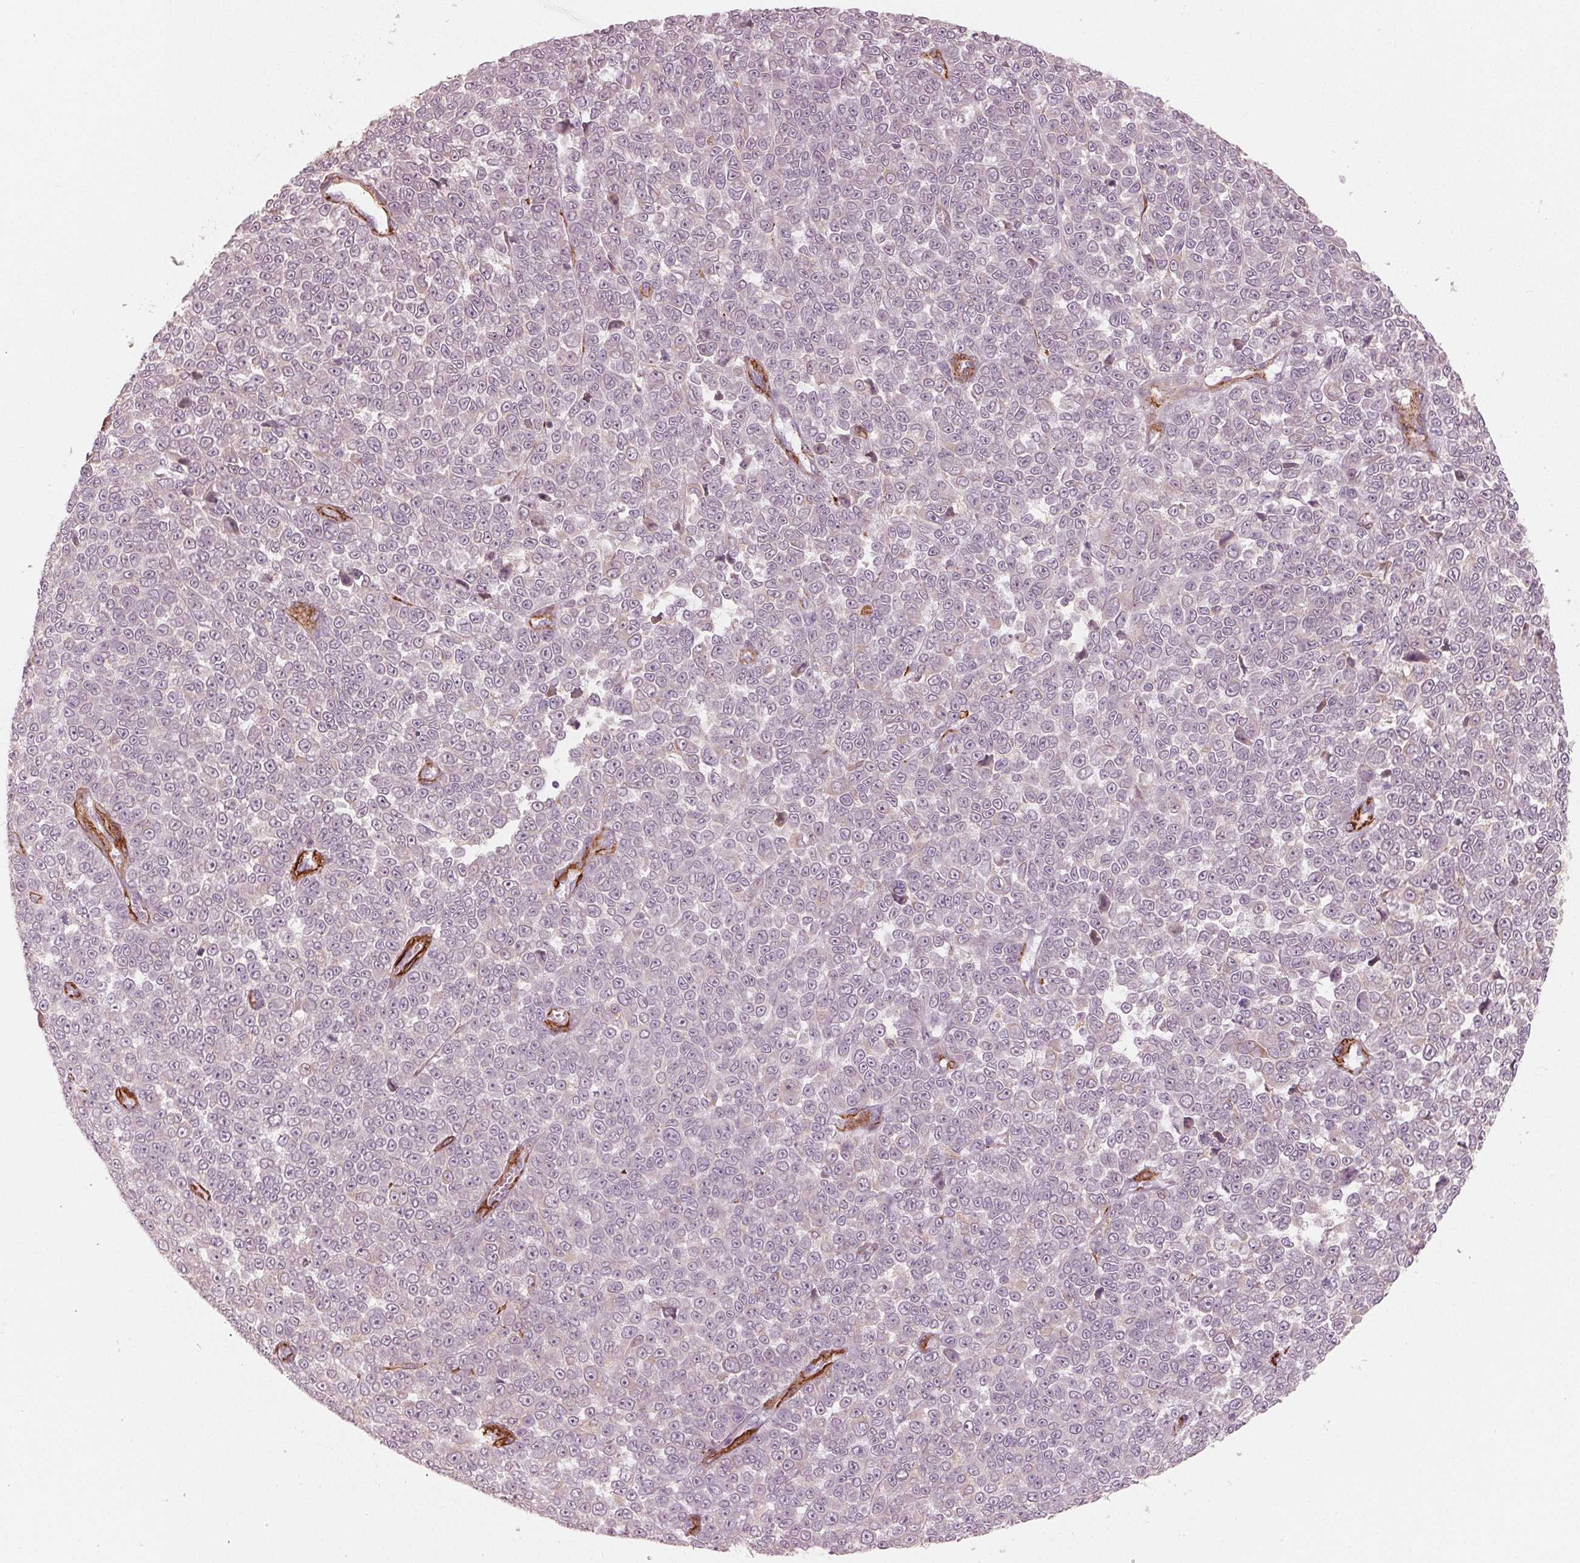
{"staining": {"intensity": "negative", "quantity": "none", "location": "none"}, "tissue": "melanoma", "cell_type": "Tumor cells", "image_type": "cancer", "snomed": [{"axis": "morphology", "description": "Malignant melanoma, NOS"}, {"axis": "topography", "description": "Skin"}], "caption": "DAB immunohistochemical staining of human melanoma displays no significant positivity in tumor cells.", "gene": "MIER3", "patient": {"sex": "female", "age": 95}}